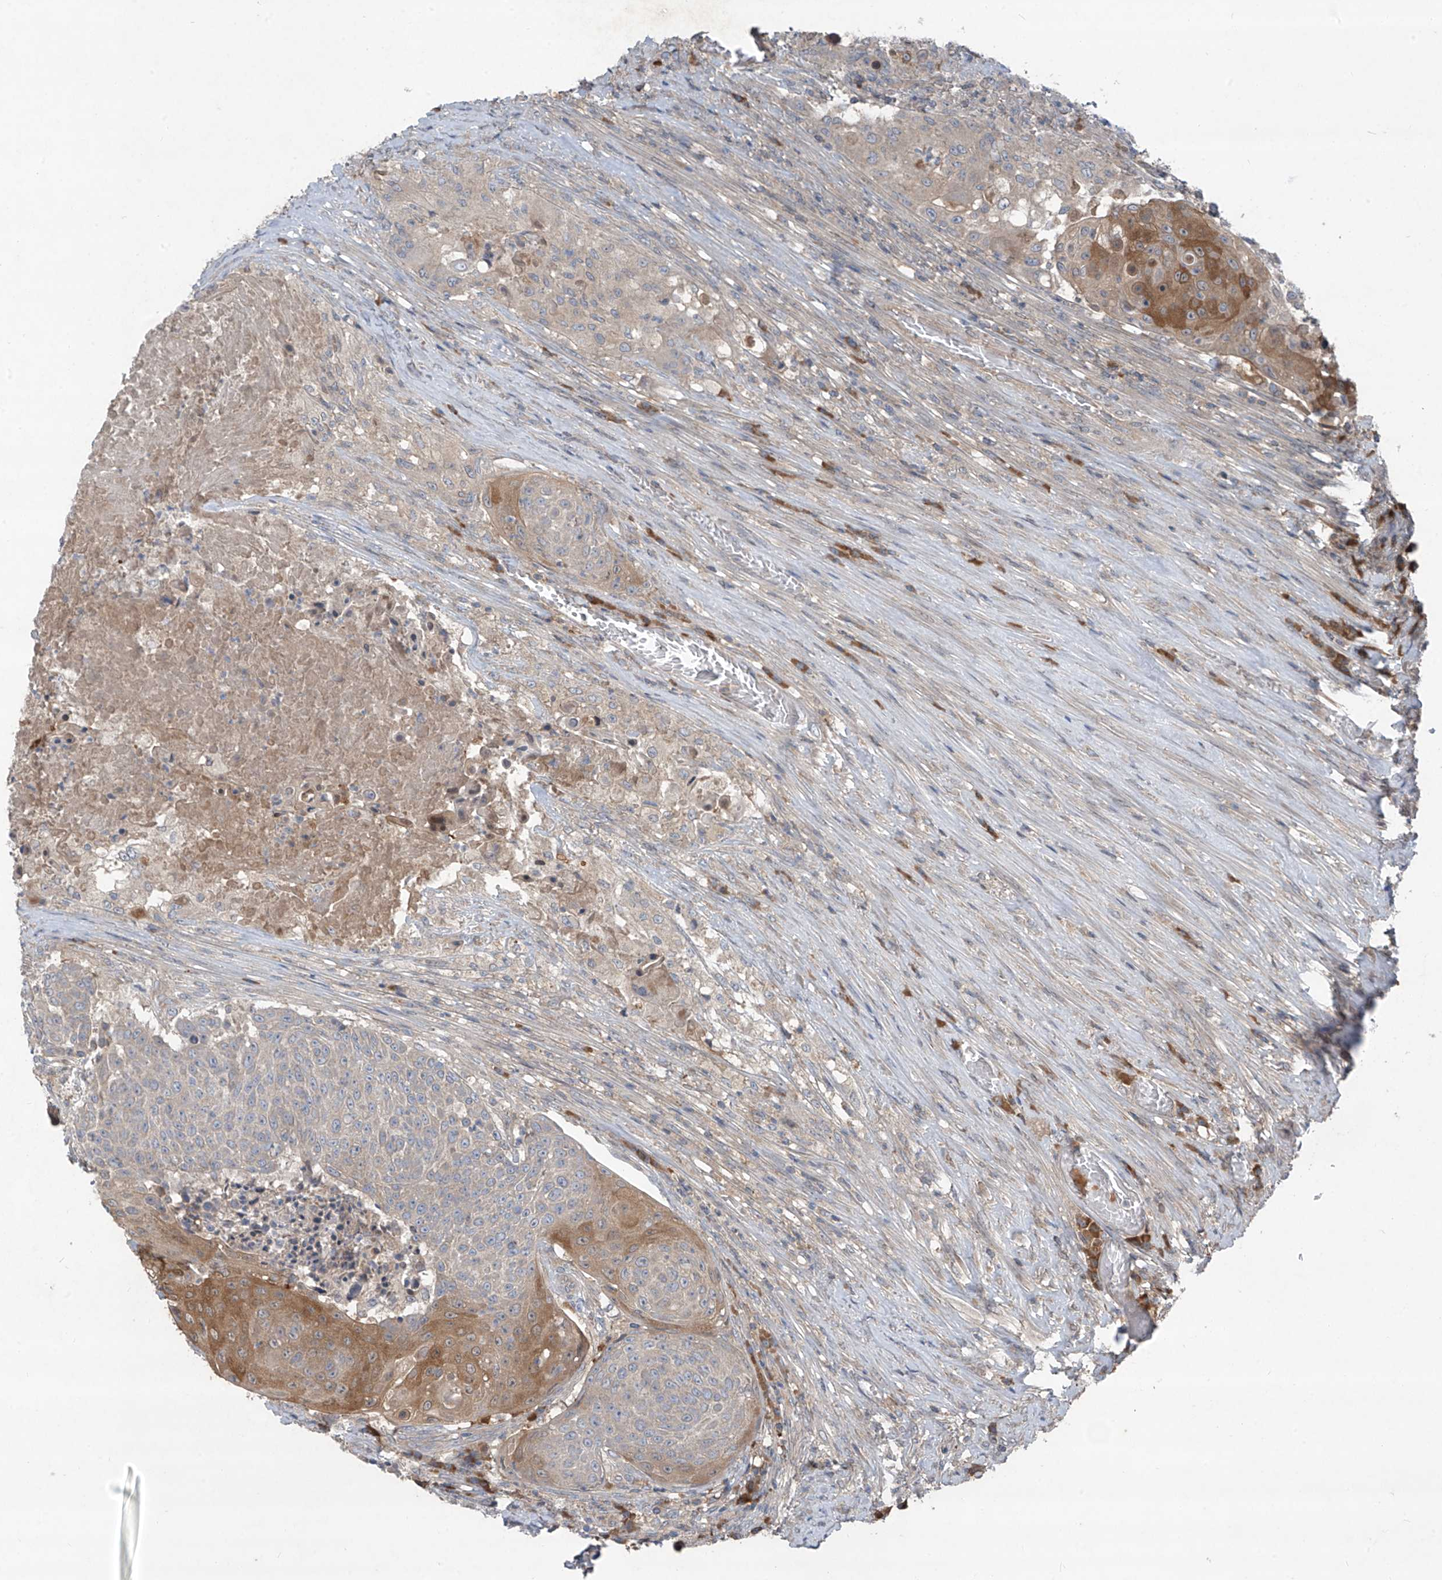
{"staining": {"intensity": "moderate", "quantity": "<25%", "location": "cytoplasmic/membranous"}, "tissue": "urothelial cancer", "cell_type": "Tumor cells", "image_type": "cancer", "snomed": [{"axis": "morphology", "description": "Urothelial carcinoma, High grade"}, {"axis": "topography", "description": "Urinary bladder"}], "caption": "The image displays a brown stain indicating the presence of a protein in the cytoplasmic/membranous of tumor cells in urothelial cancer.", "gene": "FOXRED2", "patient": {"sex": "female", "age": 63}}